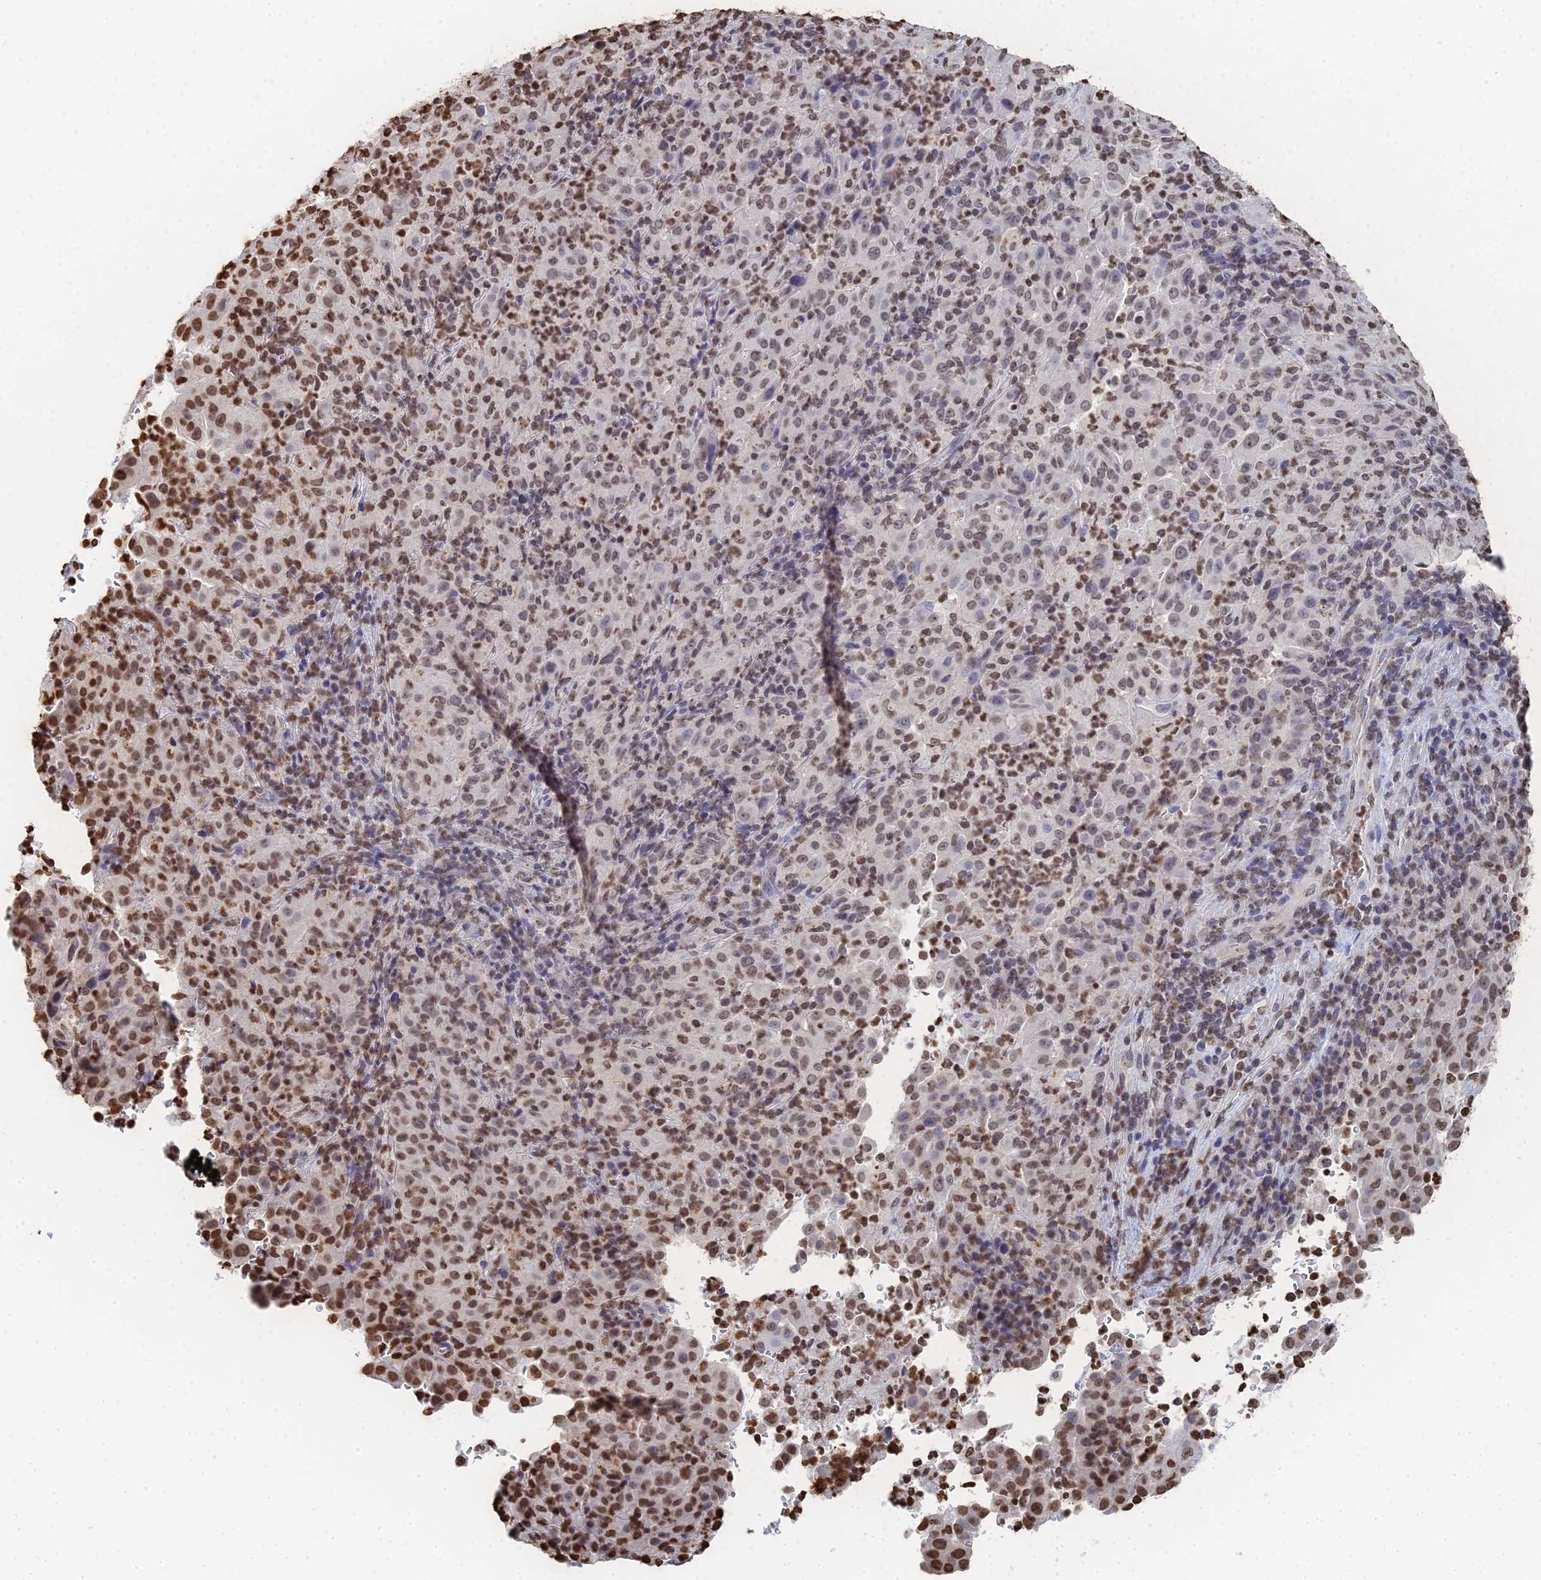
{"staining": {"intensity": "moderate", "quantity": "25%-75%", "location": "nuclear"}, "tissue": "pancreatic cancer", "cell_type": "Tumor cells", "image_type": "cancer", "snomed": [{"axis": "morphology", "description": "Adenocarcinoma, NOS"}, {"axis": "topography", "description": "Pancreas"}], "caption": "Pancreatic cancer (adenocarcinoma) stained with a protein marker shows moderate staining in tumor cells.", "gene": "GBP3", "patient": {"sex": "male", "age": 63}}